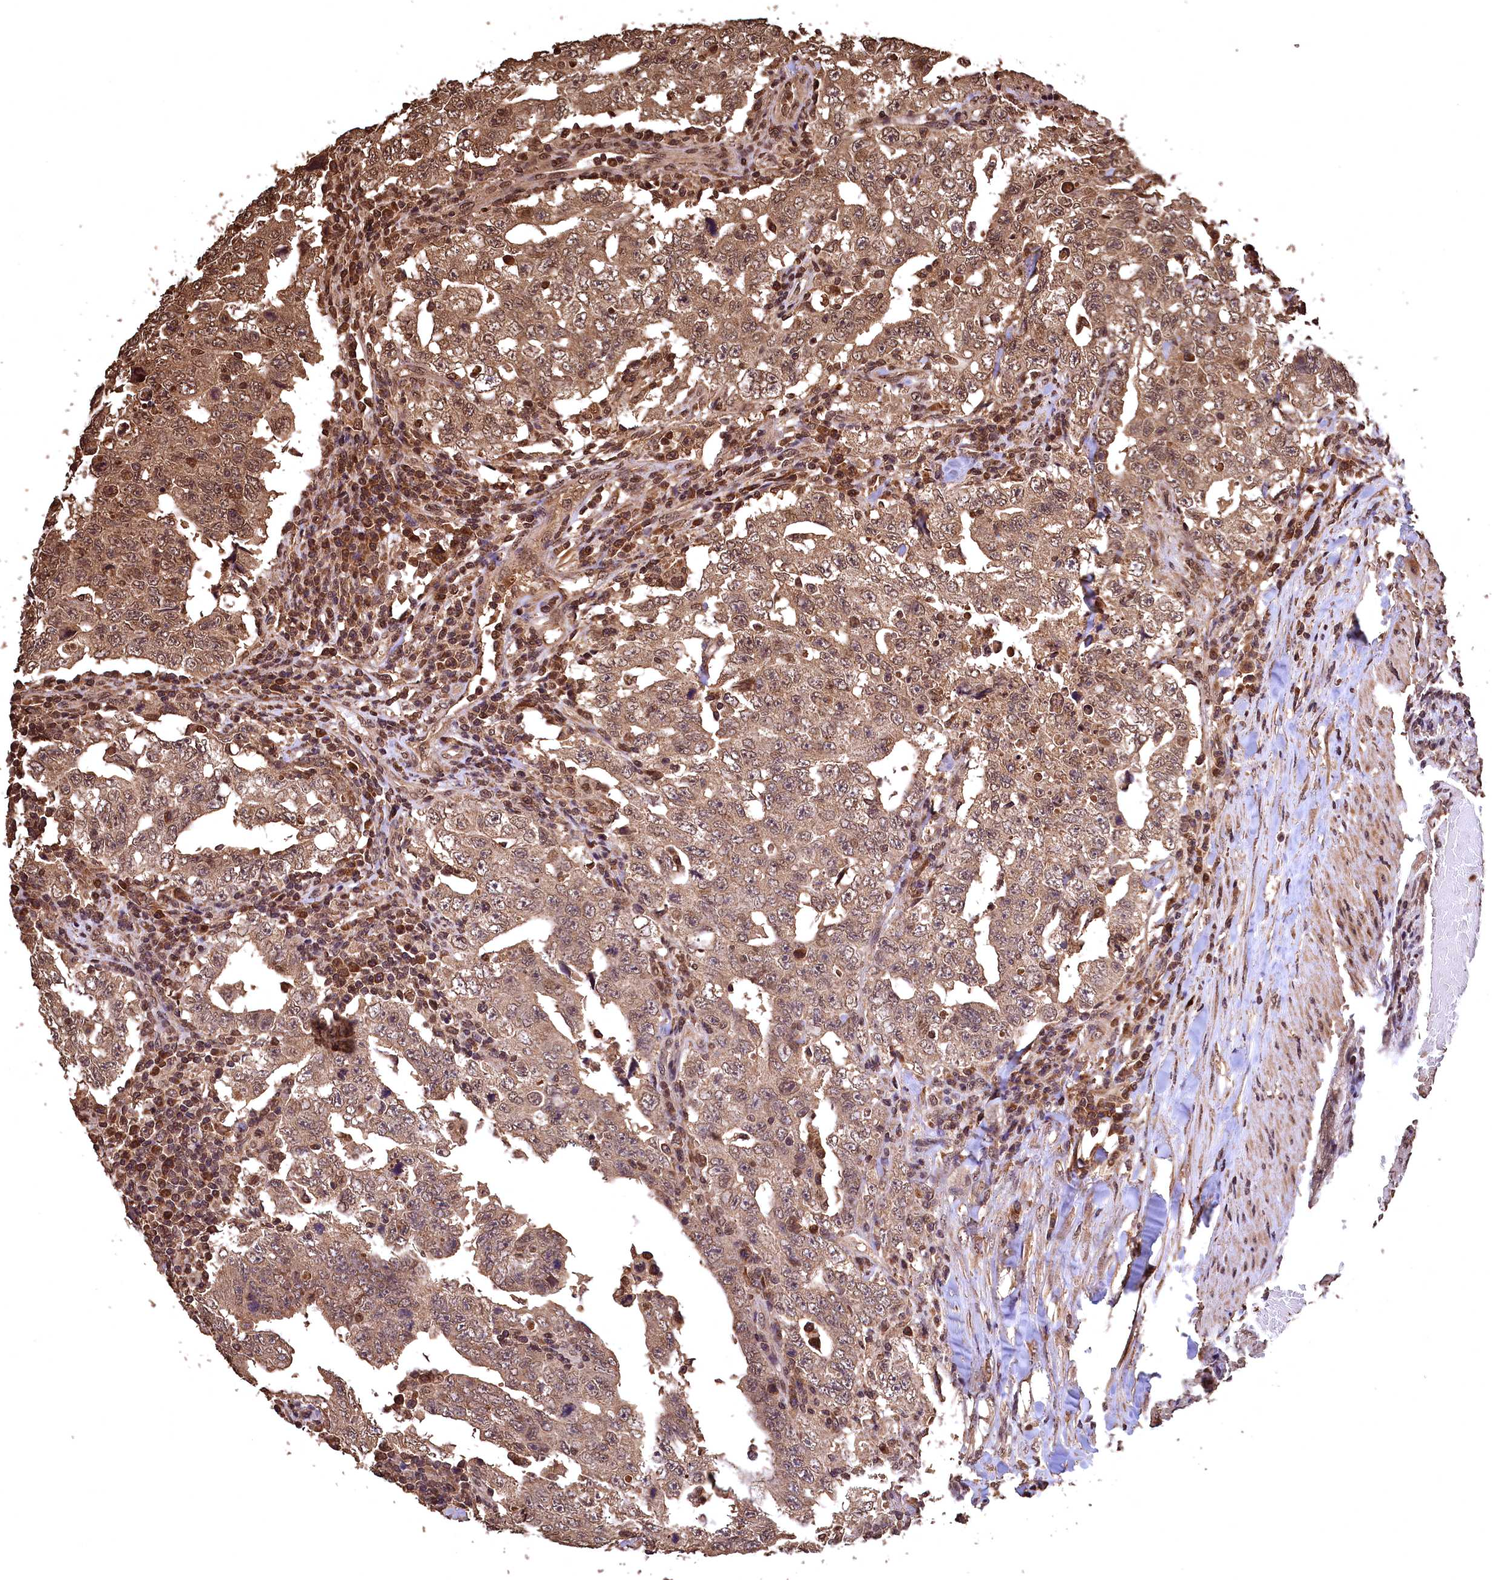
{"staining": {"intensity": "moderate", "quantity": ">75%", "location": "cytoplasmic/membranous,nuclear"}, "tissue": "testis cancer", "cell_type": "Tumor cells", "image_type": "cancer", "snomed": [{"axis": "morphology", "description": "Carcinoma, Embryonal, NOS"}, {"axis": "topography", "description": "Testis"}], "caption": "Protein expression analysis of human embryonal carcinoma (testis) reveals moderate cytoplasmic/membranous and nuclear positivity in approximately >75% of tumor cells. The protein of interest is shown in brown color, while the nuclei are stained blue.", "gene": "CEP57L1", "patient": {"sex": "male", "age": 26}}